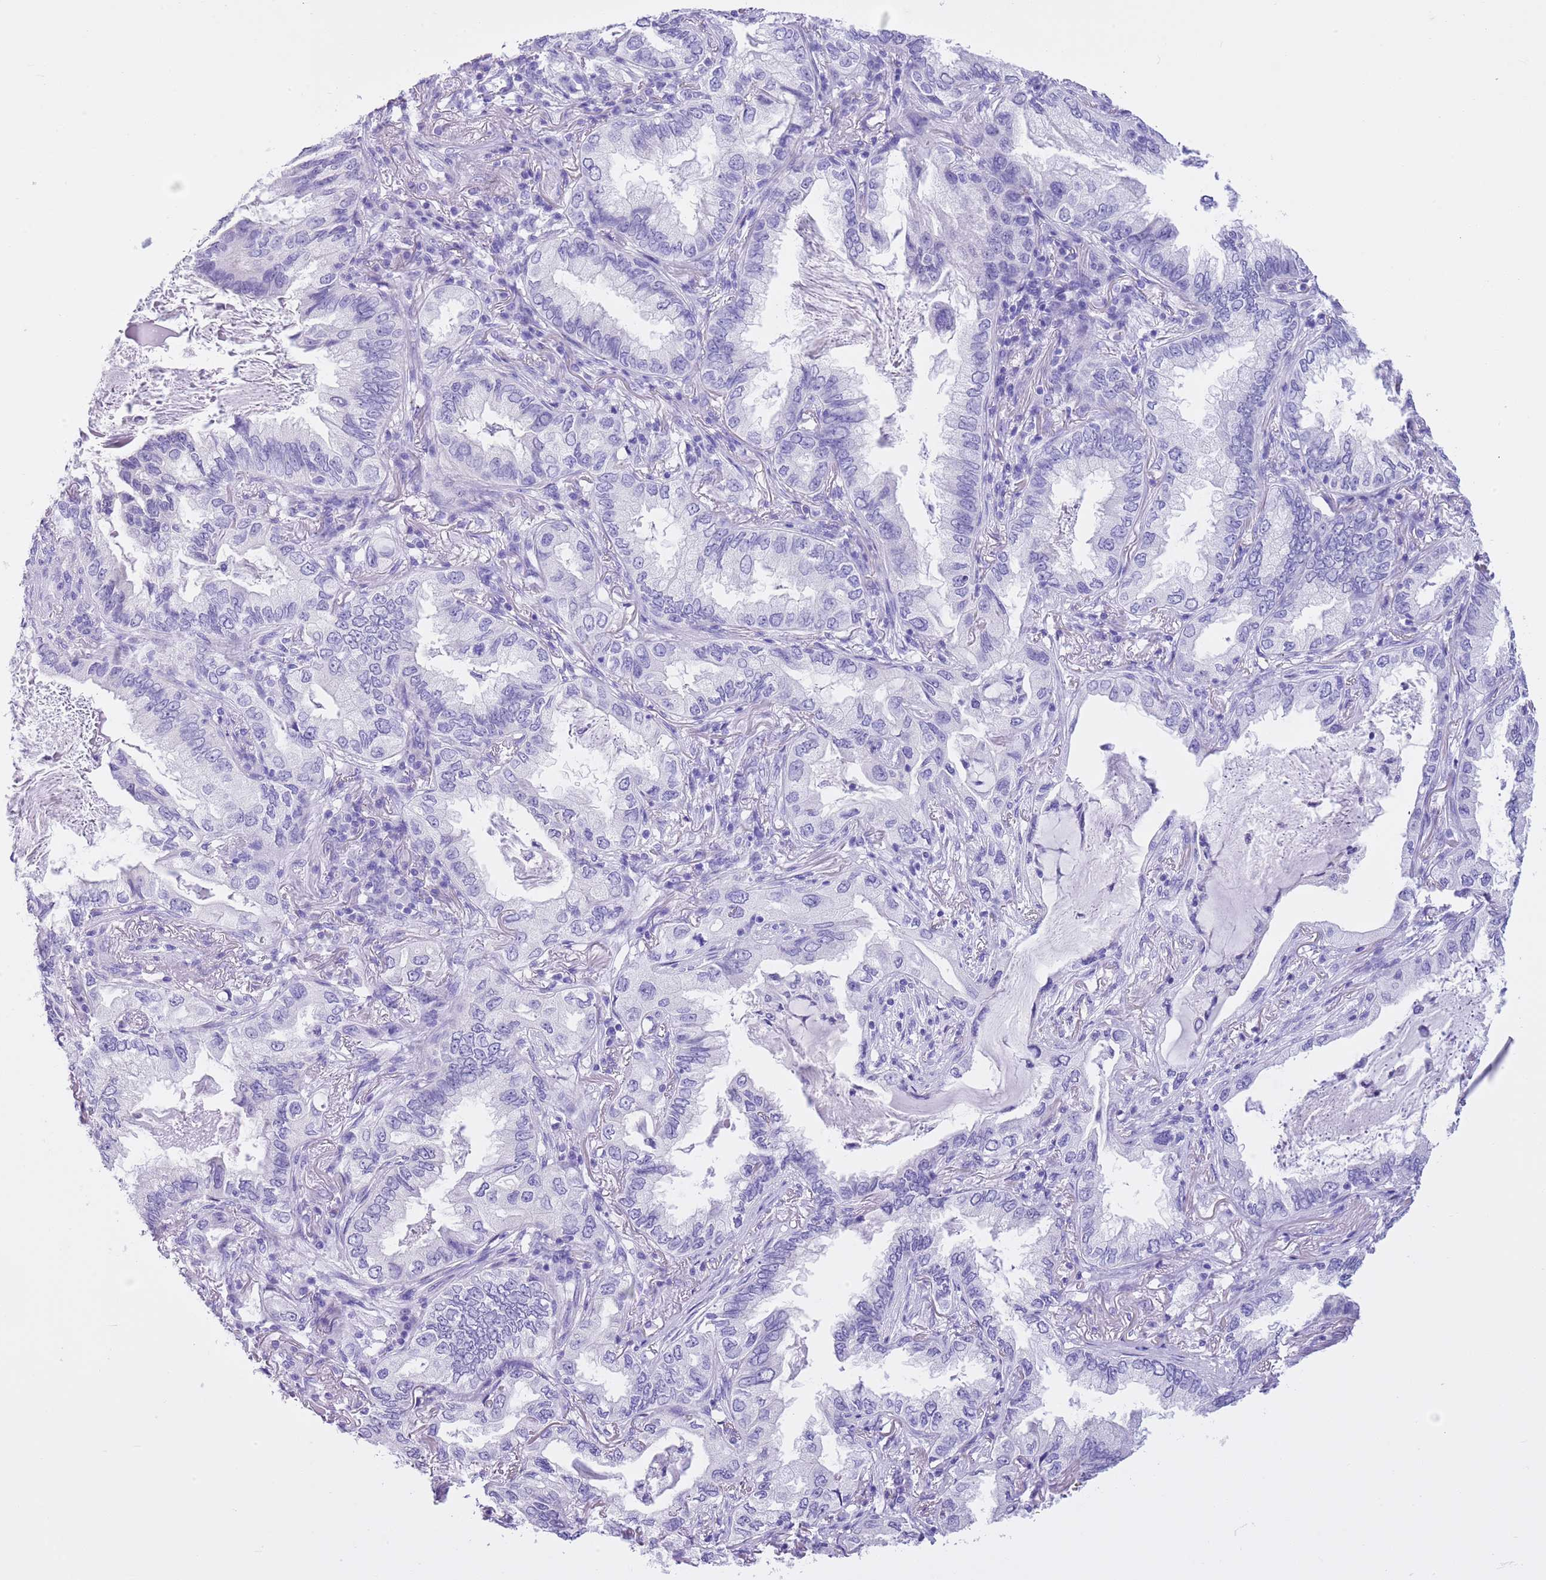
{"staining": {"intensity": "negative", "quantity": "none", "location": "none"}, "tissue": "lung cancer", "cell_type": "Tumor cells", "image_type": "cancer", "snomed": [{"axis": "morphology", "description": "Adenocarcinoma, NOS"}, {"axis": "topography", "description": "Lung"}], "caption": "The photomicrograph displays no significant expression in tumor cells of lung cancer (adenocarcinoma).", "gene": "TMEM185B", "patient": {"sex": "female", "age": 69}}